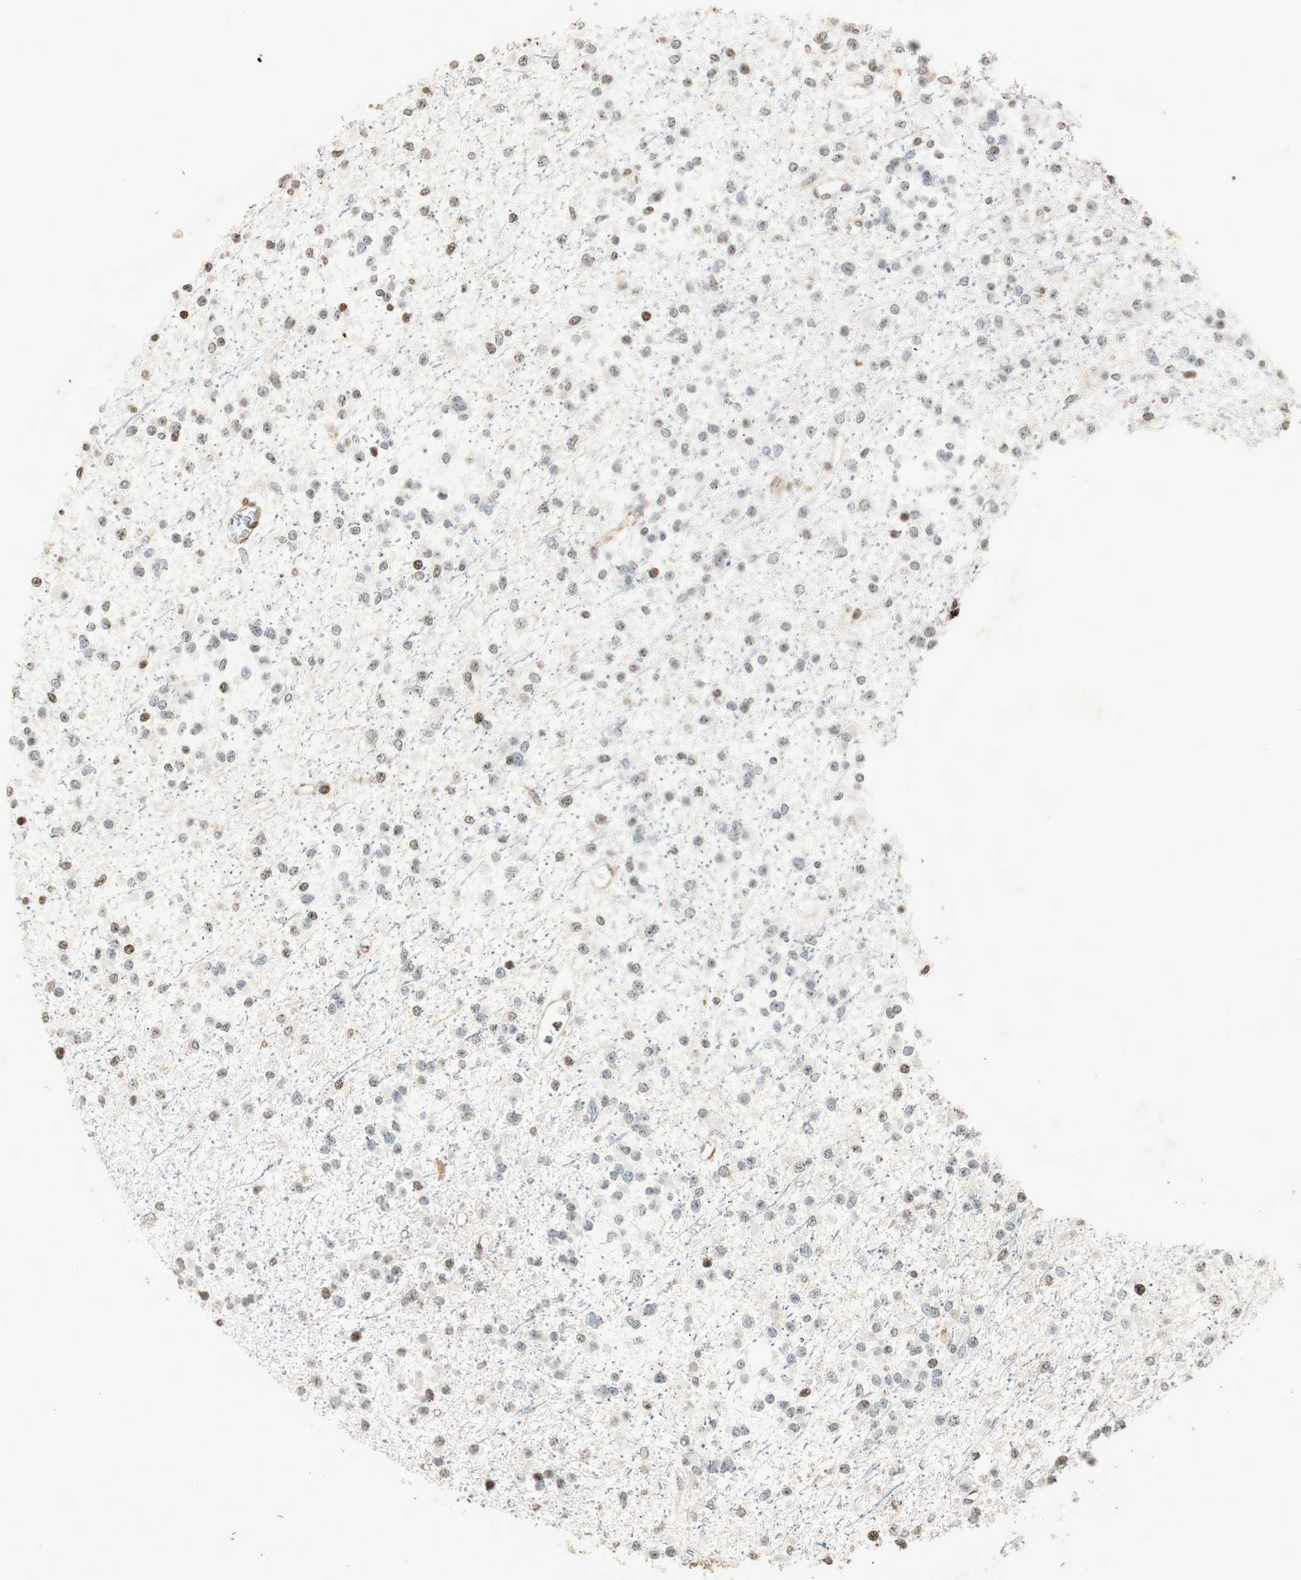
{"staining": {"intensity": "weak", "quantity": "25%-75%", "location": "nuclear"}, "tissue": "glioma", "cell_type": "Tumor cells", "image_type": "cancer", "snomed": [{"axis": "morphology", "description": "Glioma, malignant, Low grade"}, {"axis": "topography", "description": "Brain"}], "caption": "This histopathology image displays malignant glioma (low-grade) stained with immunohistochemistry to label a protein in brown. The nuclear of tumor cells show weak positivity for the protein. Nuclei are counter-stained blue.", "gene": "PRKG1", "patient": {"sex": "female", "age": 22}}